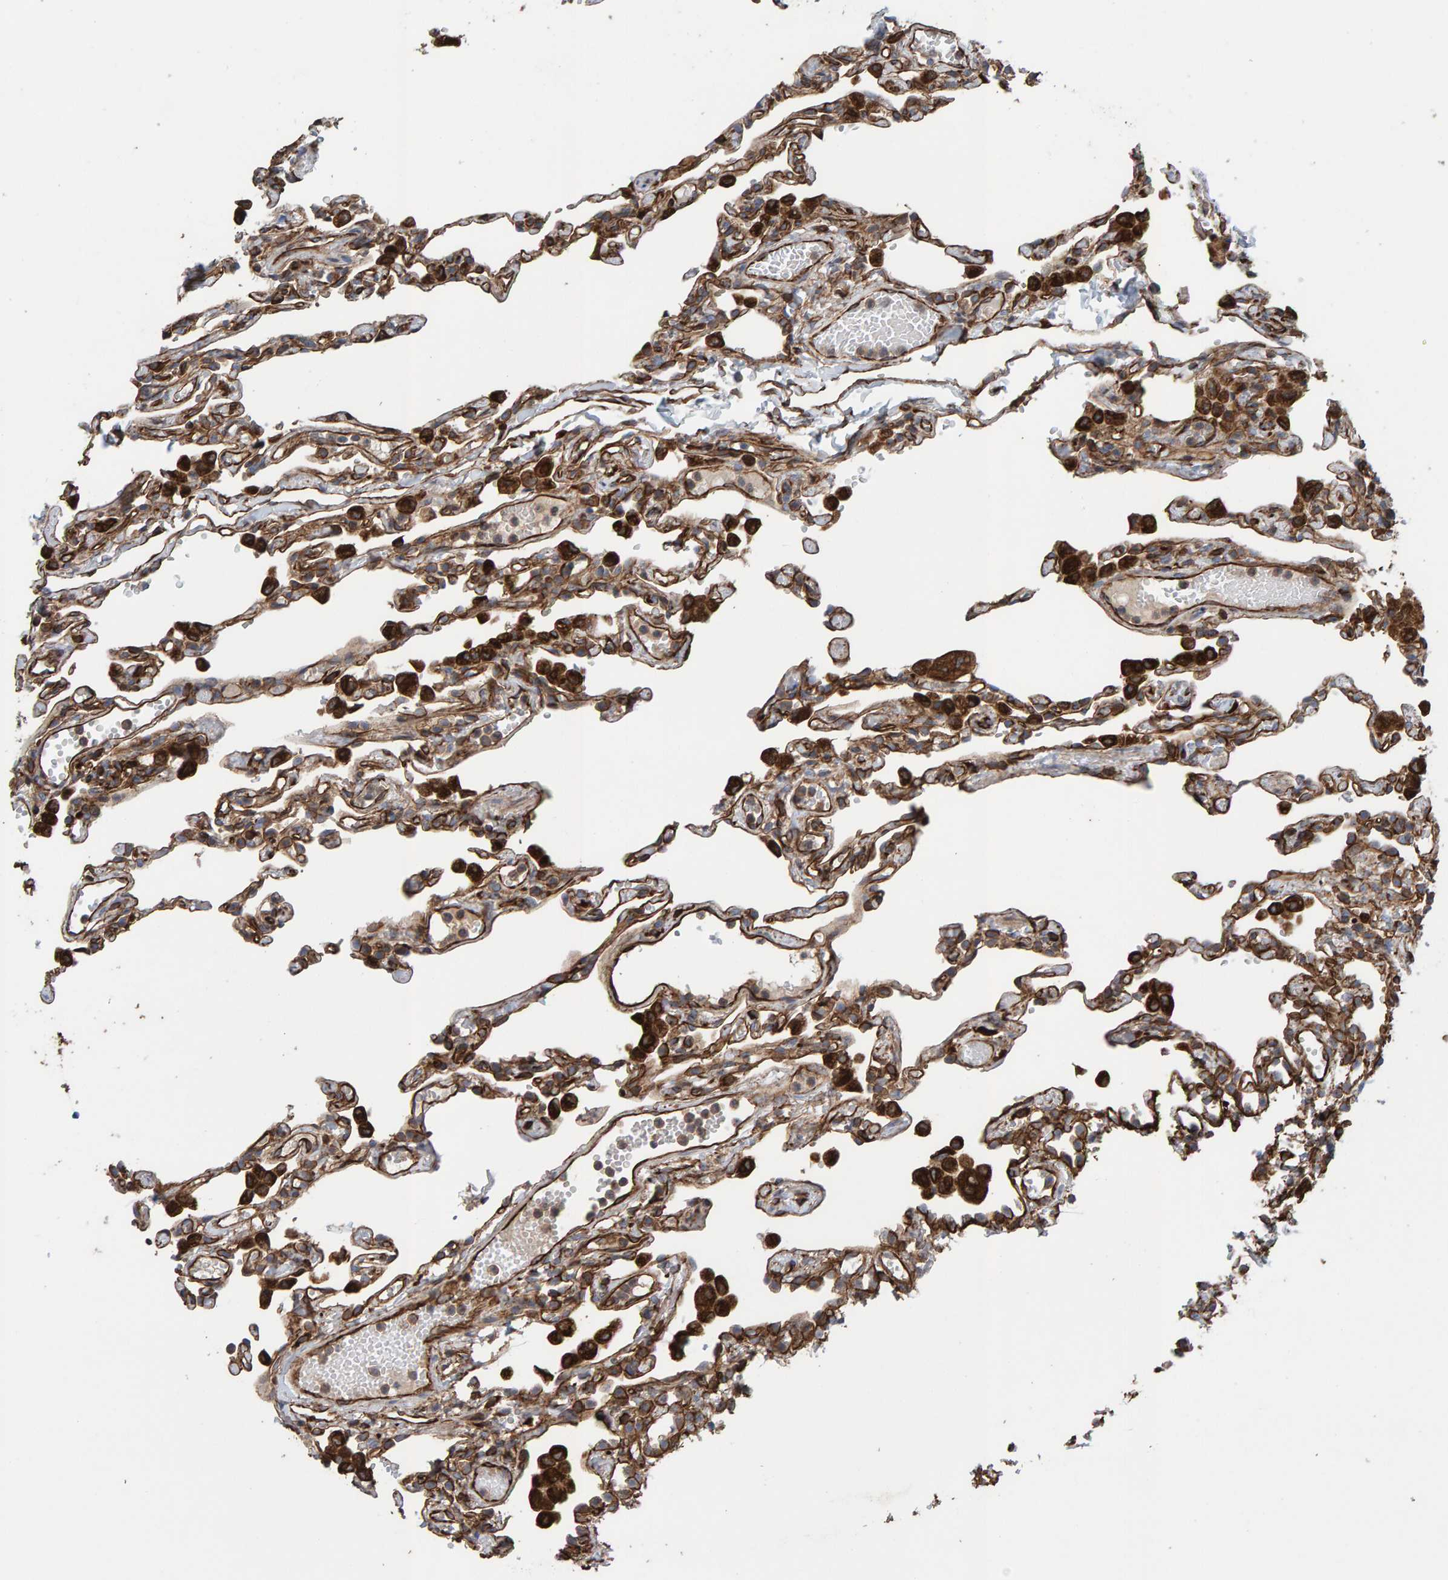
{"staining": {"intensity": "moderate", "quantity": ">75%", "location": "cytoplasmic/membranous"}, "tissue": "lung", "cell_type": "Alveolar cells", "image_type": "normal", "snomed": [{"axis": "morphology", "description": "Normal tissue, NOS"}, {"axis": "topography", "description": "Lung"}], "caption": "The photomicrograph reveals staining of unremarkable lung, revealing moderate cytoplasmic/membranous protein positivity (brown color) within alveolar cells.", "gene": "ZNF347", "patient": {"sex": "male", "age": 21}}